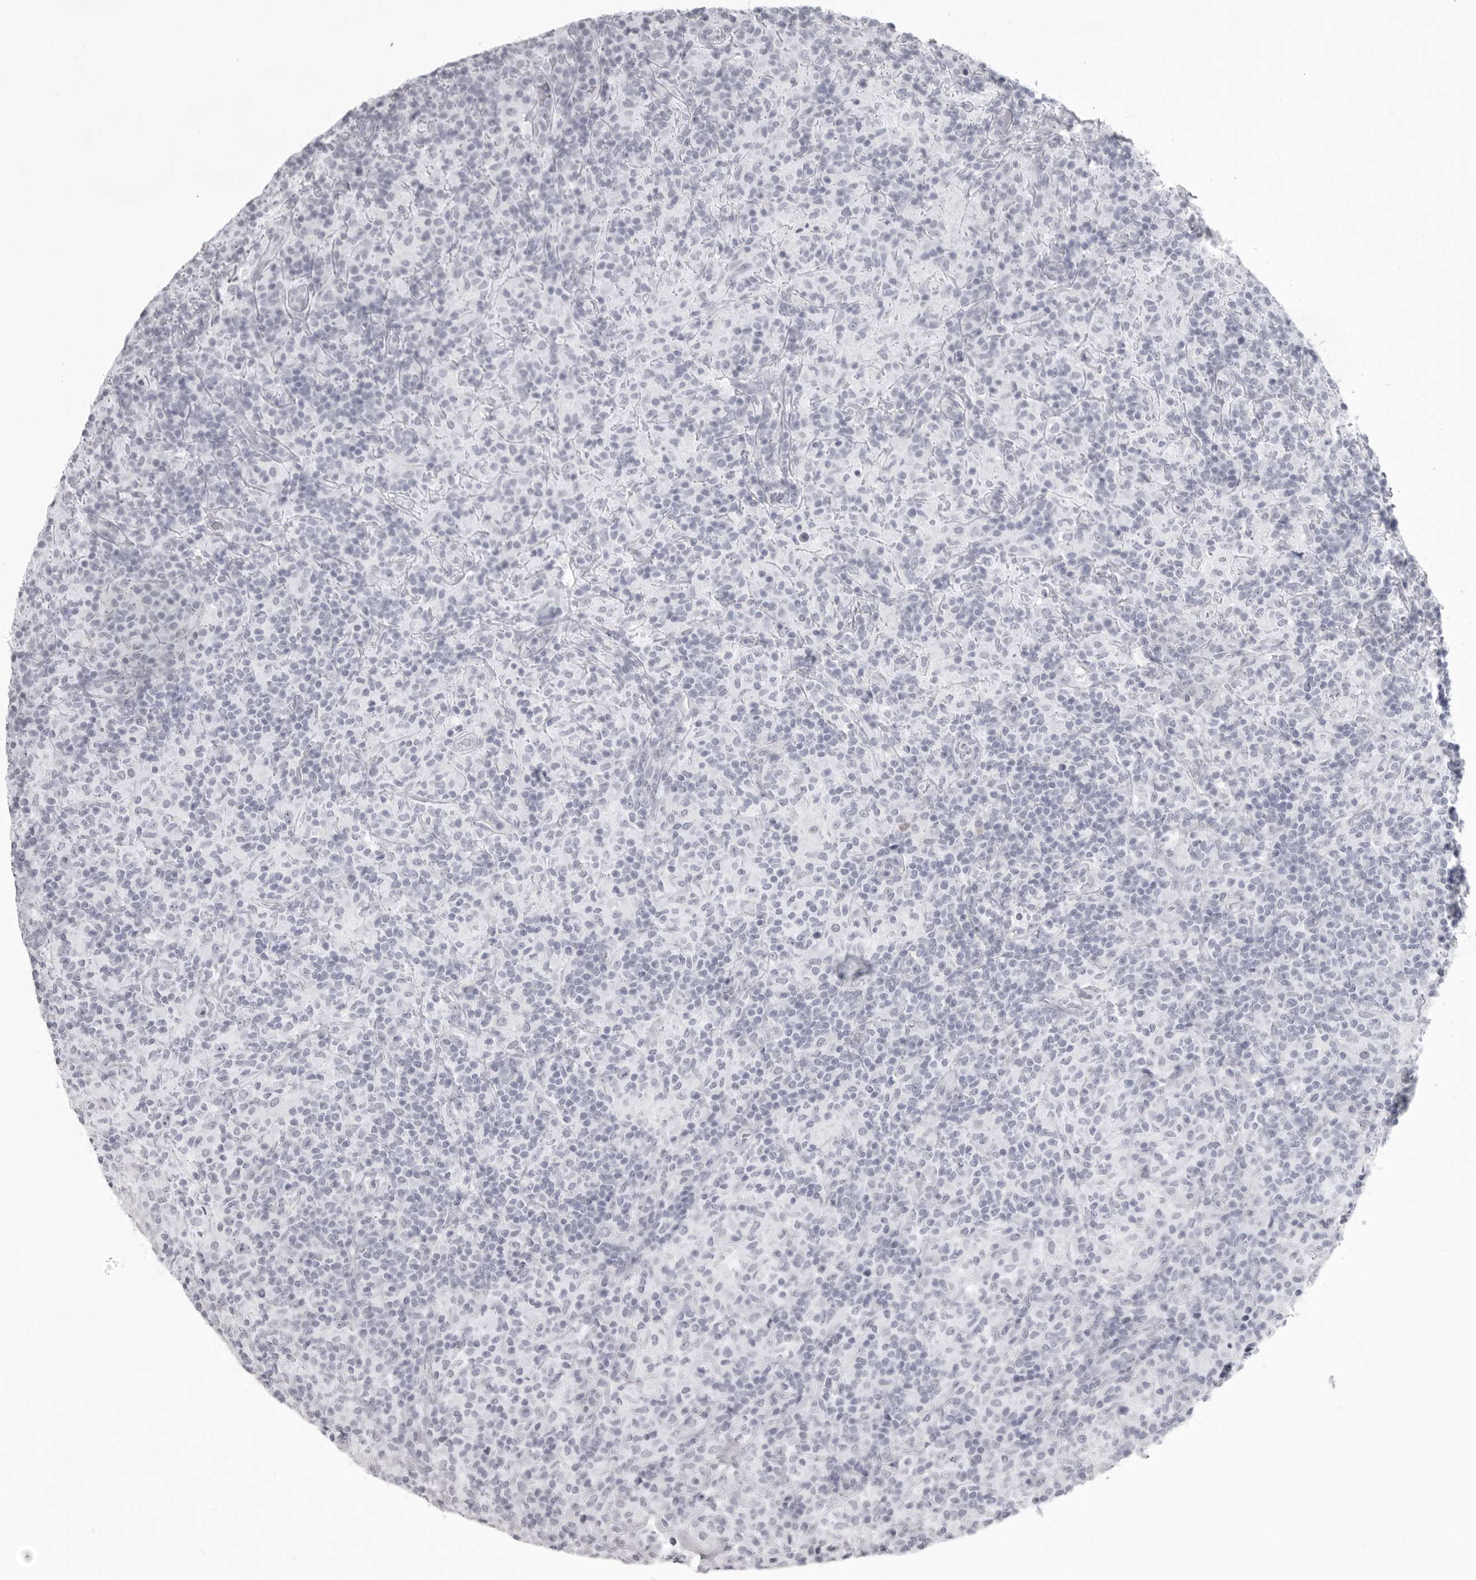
{"staining": {"intensity": "negative", "quantity": "none", "location": "none"}, "tissue": "lymphoma", "cell_type": "Tumor cells", "image_type": "cancer", "snomed": [{"axis": "morphology", "description": "Hodgkin's disease, NOS"}, {"axis": "topography", "description": "Lymph node"}], "caption": "Tumor cells are negative for protein expression in human Hodgkin's disease.", "gene": "UROD", "patient": {"sex": "male", "age": 70}}